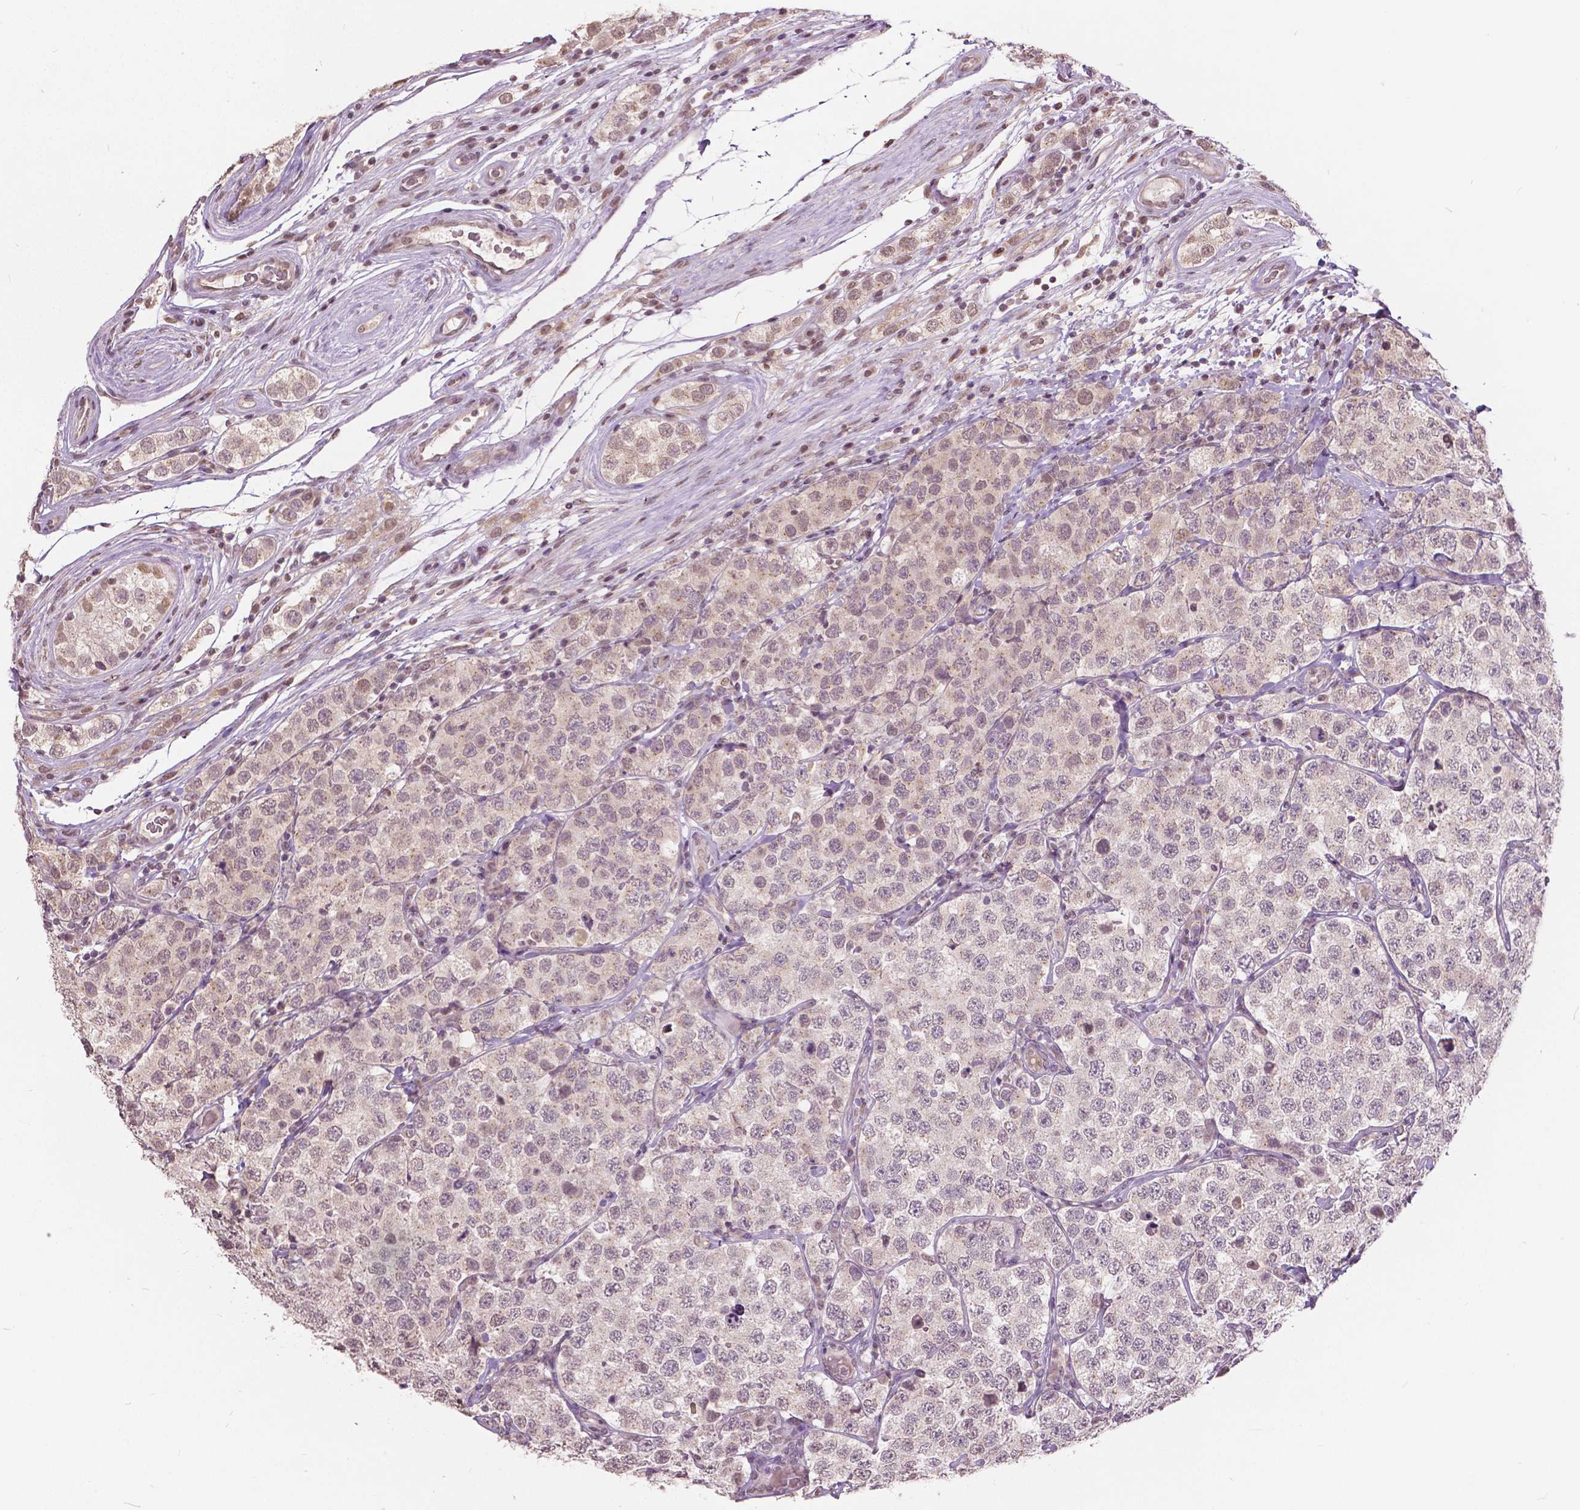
{"staining": {"intensity": "weak", "quantity": "25%-75%", "location": "nuclear"}, "tissue": "testis cancer", "cell_type": "Tumor cells", "image_type": "cancer", "snomed": [{"axis": "morphology", "description": "Seminoma, NOS"}, {"axis": "topography", "description": "Testis"}], "caption": "DAB immunohistochemical staining of human testis seminoma displays weak nuclear protein positivity in approximately 25%-75% of tumor cells.", "gene": "HOXA10", "patient": {"sex": "male", "age": 34}}